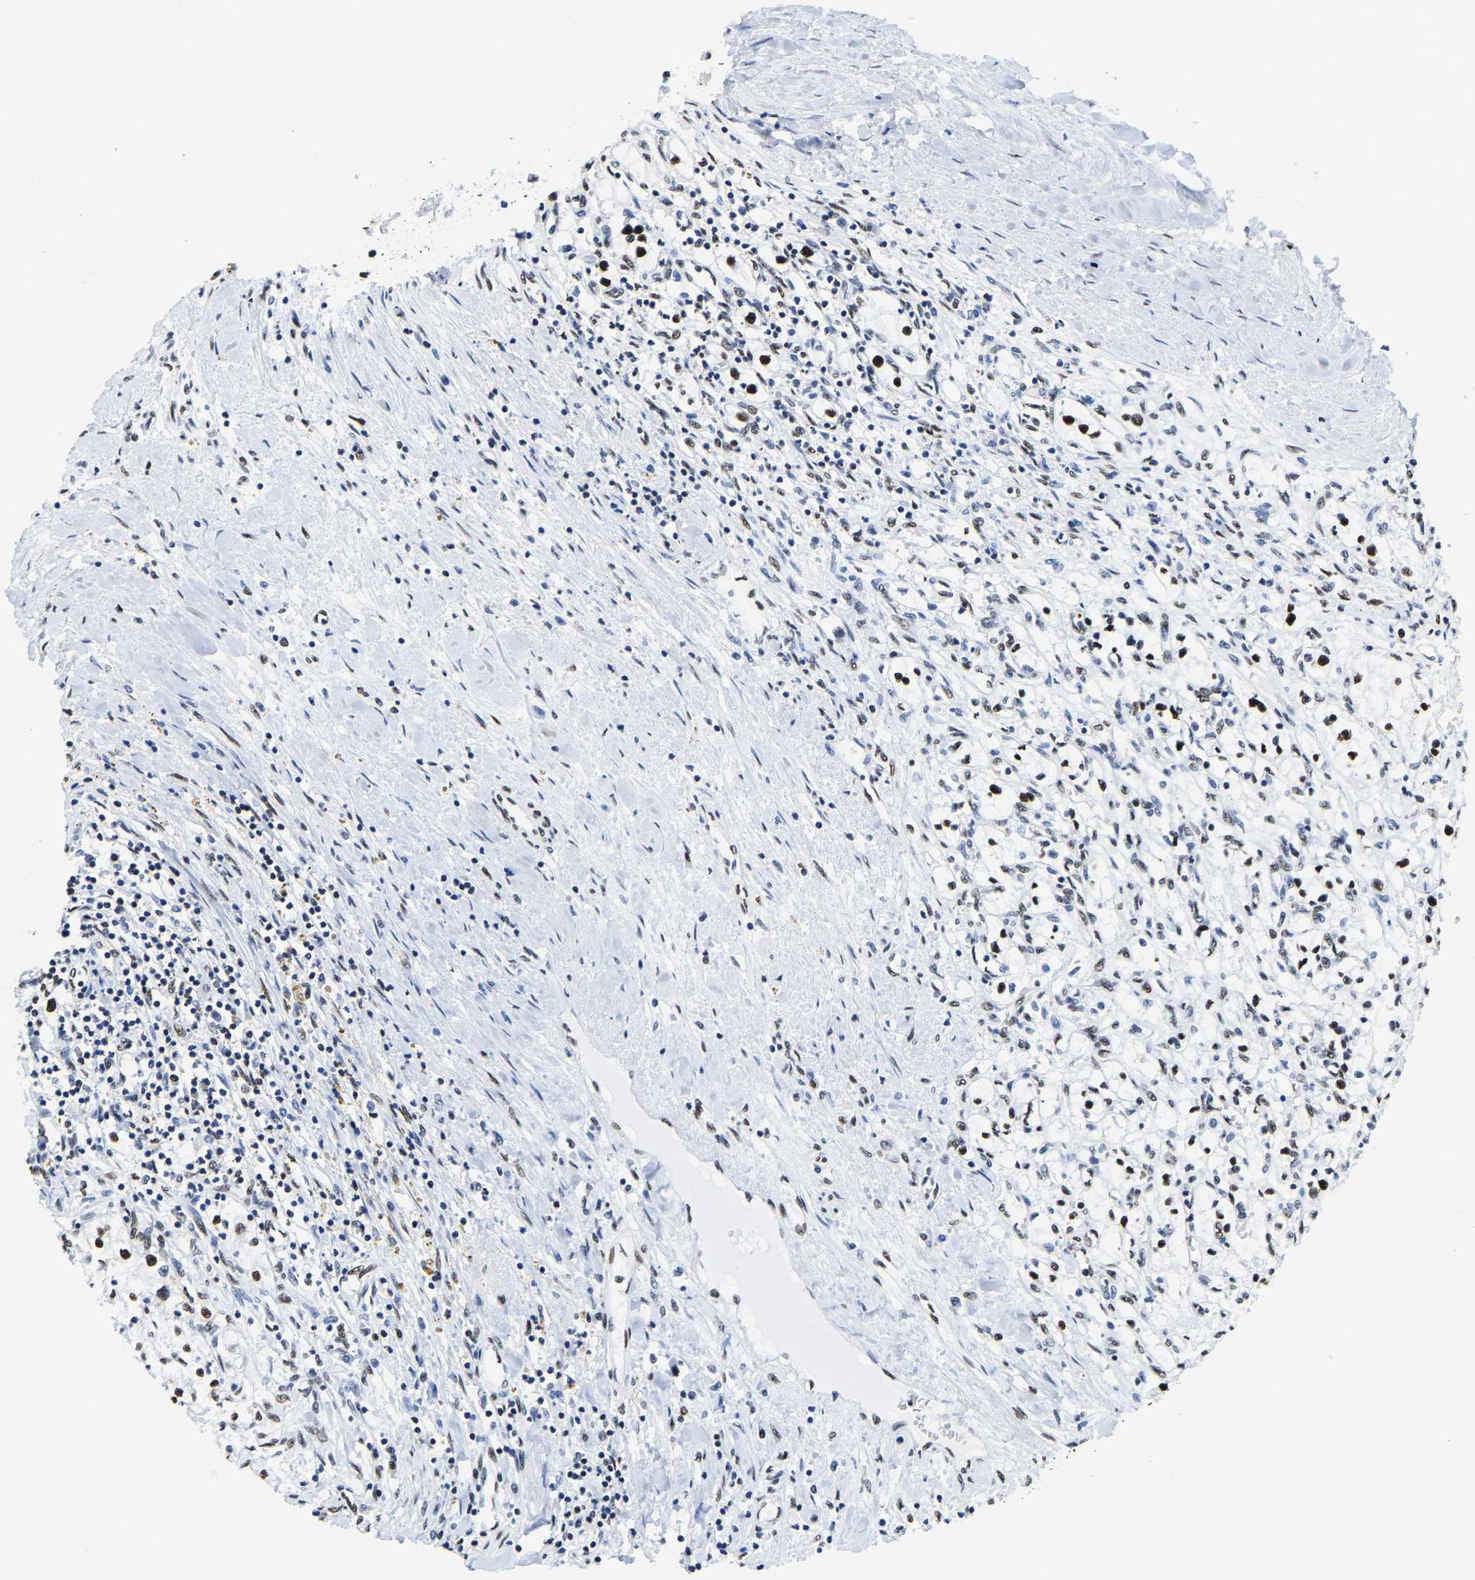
{"staining": {"intensity": "strong", "quantity": ">75%", "location": "nuclear"}, "tissue": "renal cancer", "cell_type": "Tumor cells", "image_type": "cancer", "snomed": [{"axis": "morphology", "description": "Adenocarcinoma, NOS"}, {"axis": "topography", "description": "Kidney"}], "caption": "Renal cancer (adenocarcinoma) stained for a protein displays strong nuclear positivity in tumor cells.", "gene": "UBA1", "patient": {"sex": "male", "age": 68}}